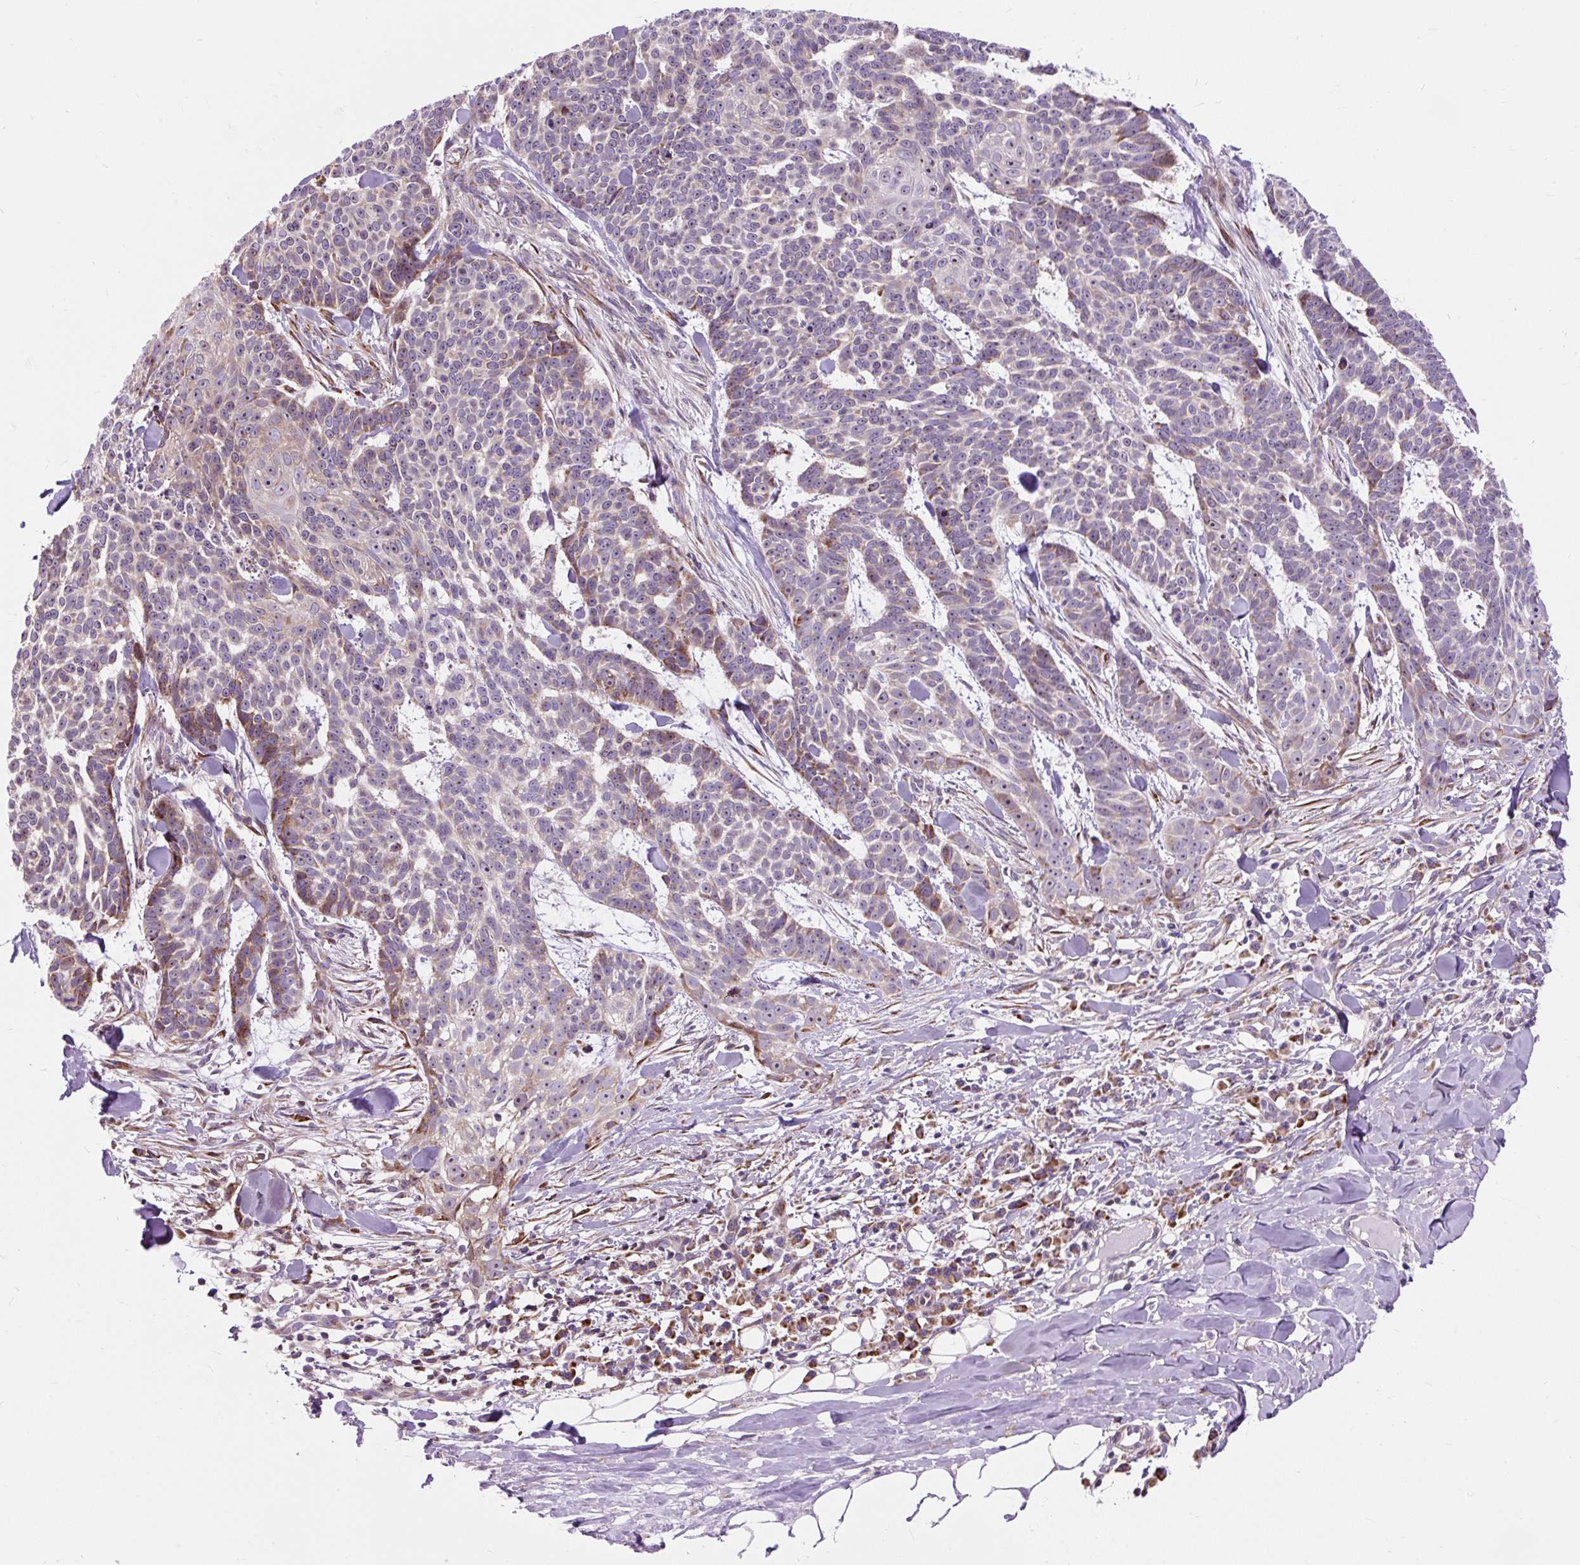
{"staining": {"intensity": "moderate", "quantity": "<25%", "location": "cytoplasmic/membranous"}, "tissue": "skin cancer", "cell_type": "Tumor cells", "image_type": "cancer", "snomed": [{"axis": "morphology", "description": "Basal cell carcinoma"}, {"axis": "topography", "description": "Skin"}], "caption": "A brown stain labels moderate cytoplasmic/membranous expression of a protein in human skin cancer (basal cell carcinoma) tumor cells.", "gene": "CISD3", "patient": {"sex": "female", "age": 93}}